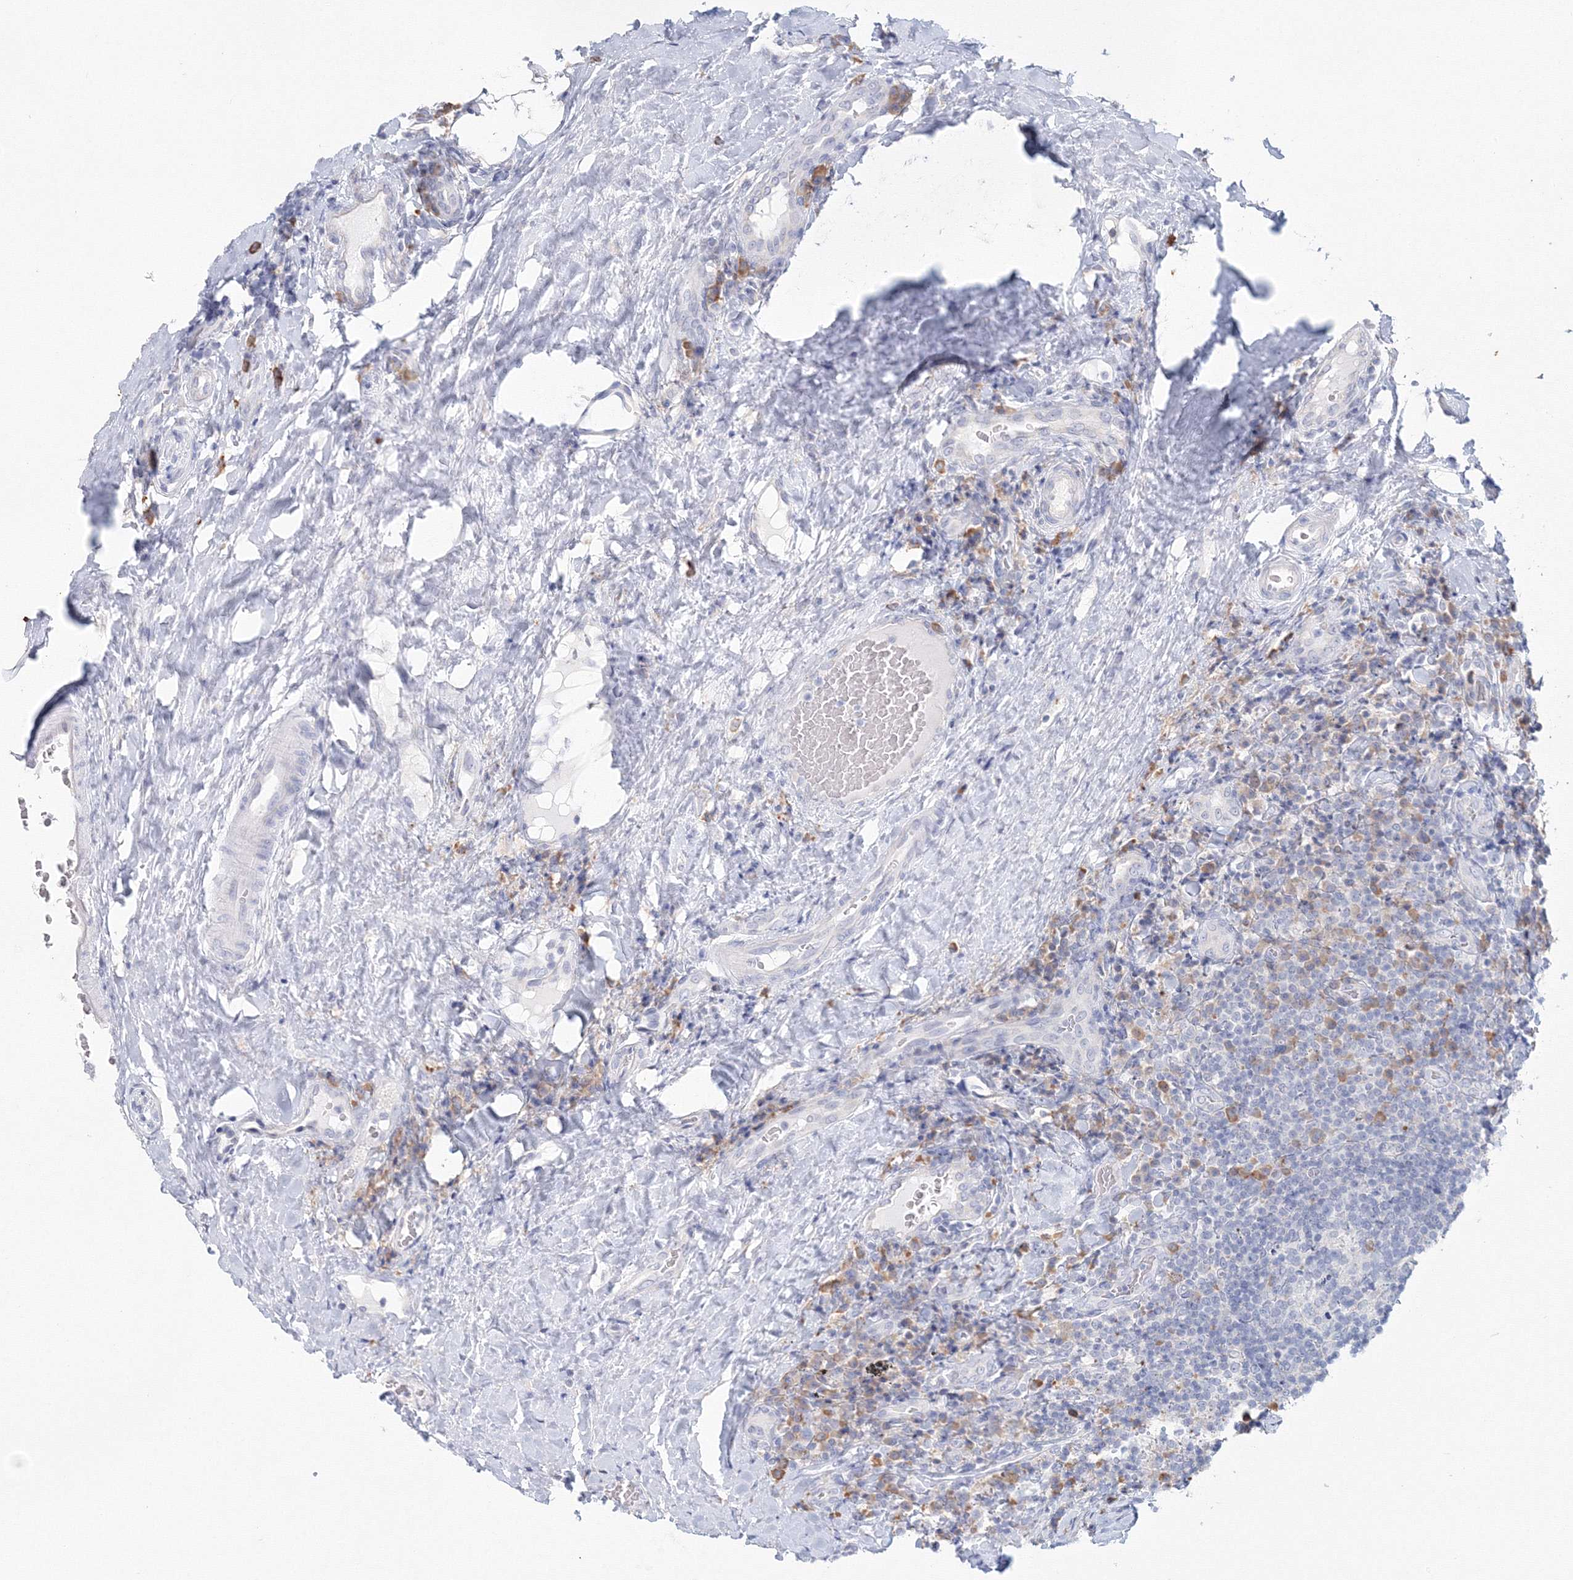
{"staining": {"intensity": "moderate", "quantity": "<25%", "location": "cytoplasmic/membranous"}, "tissue": "tonsil", "cell_type": "Germinal center cells", "image_type": "normal", "snomed": [{"axis": "morphology", "description": "Normal tissue, NOS"}, {"axis": "topography", "description": "Tonsil"}], "caption": "DAB immunohistochemical staining of unremarkable tonsil displays moderate cytoplasmic/membranous protein expression in approximately <25% of germinal center cells.", "gene": "VSIG1", "patient": {"sex": "male", "age": 17}}